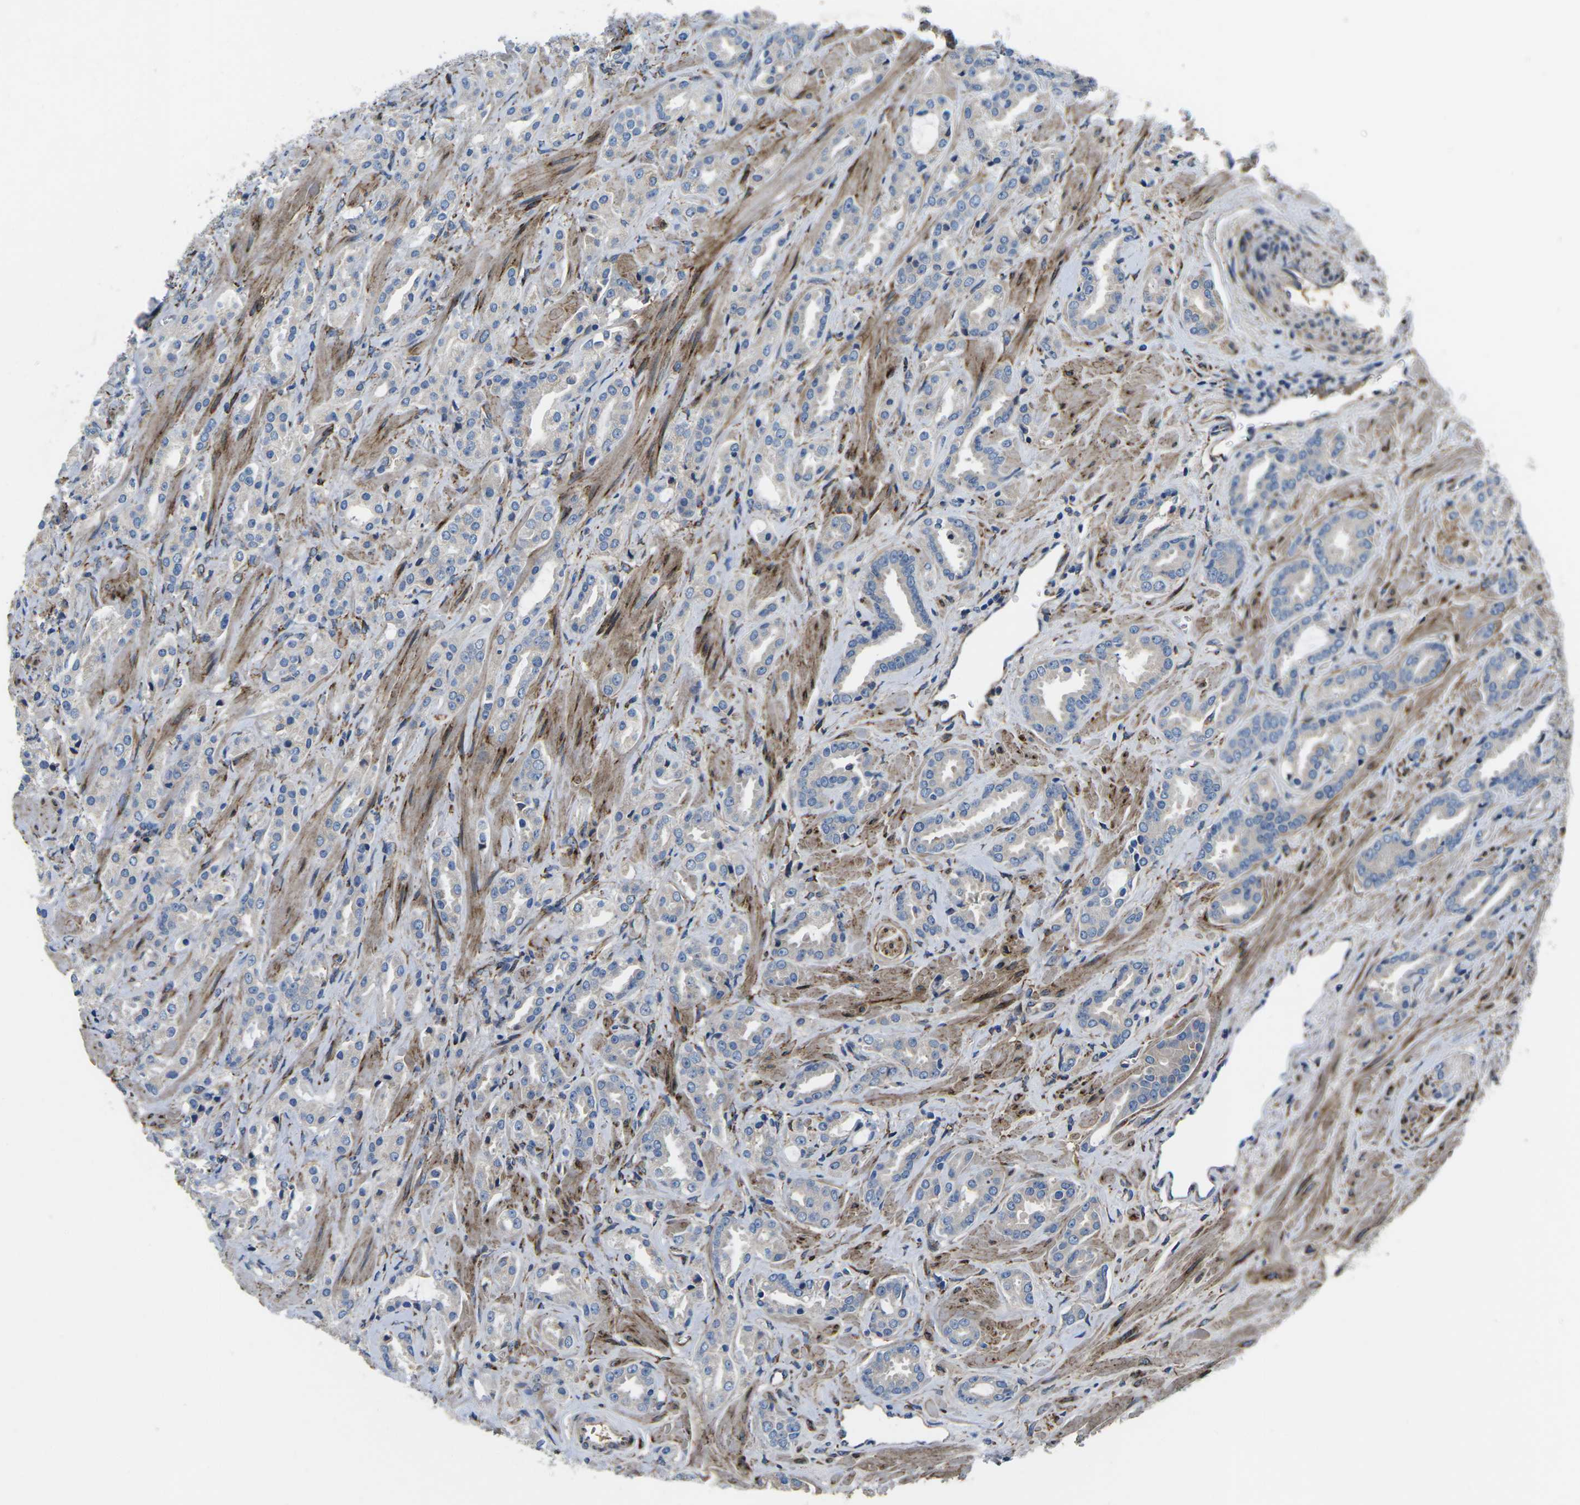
{"staining": {"intensity": "weak", "quantity": "<25%", "location": "cytoplasmic/membranous"}, "tissue": "prostate cancer", "cell_type": "Tumor cells", "image_type": "cancer", "snomed": [{"axis": "morphology", "description": "Adenocarcinoma, High grade"}, {"axis": "topography", "description": "Prostate"}], "caption": "DAB (3,3'-diaminobenzidine) immunohistochemical staining of human prostate cancer (high-grade adenocarcinoma) exhibits no significant staining in tumor cells.", "gene": "PDZD8", "patient": {"sex": "male", "age": 64}}